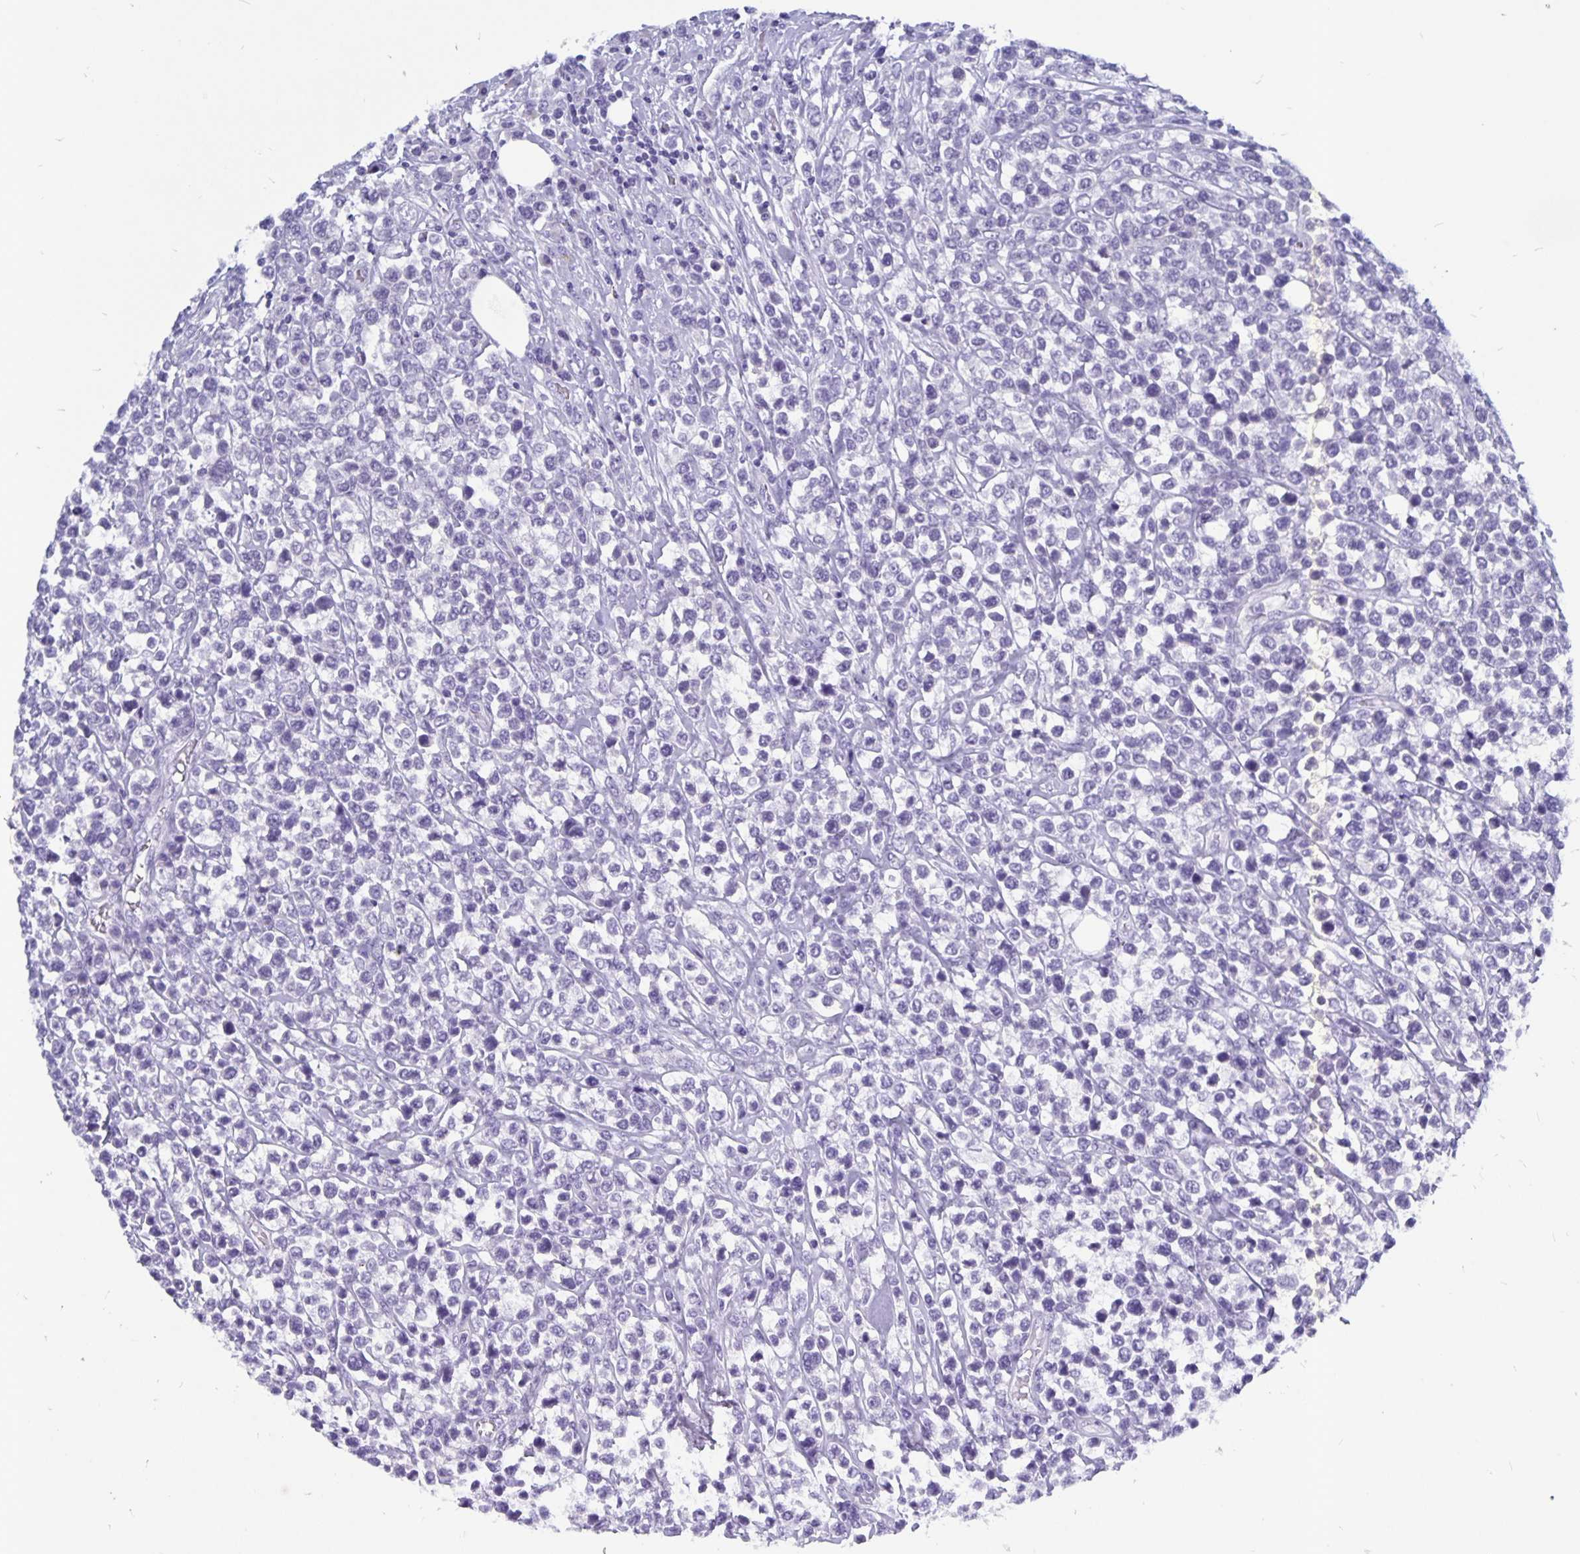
{"staining": {"intensity": "negative", "quantity": "none", "location": "none"}, "tissue": "lymphoma", "cell_type": "Tumor cells", "image_type": "cancer", "snomed": [{"axis": "morphology", "description": "Malignant lymphoma, non-Hodgkin's type, High grade"}, {"axis": "topography", "description": "Soft tissue"}], "caption": "This is a histopathology image of immunohistochemistry (IHC) staining of lymphoma, which shows no expression in tumor cells.", "gene": "ODF3B", "patient": {"sex": "female", "age": 56}}